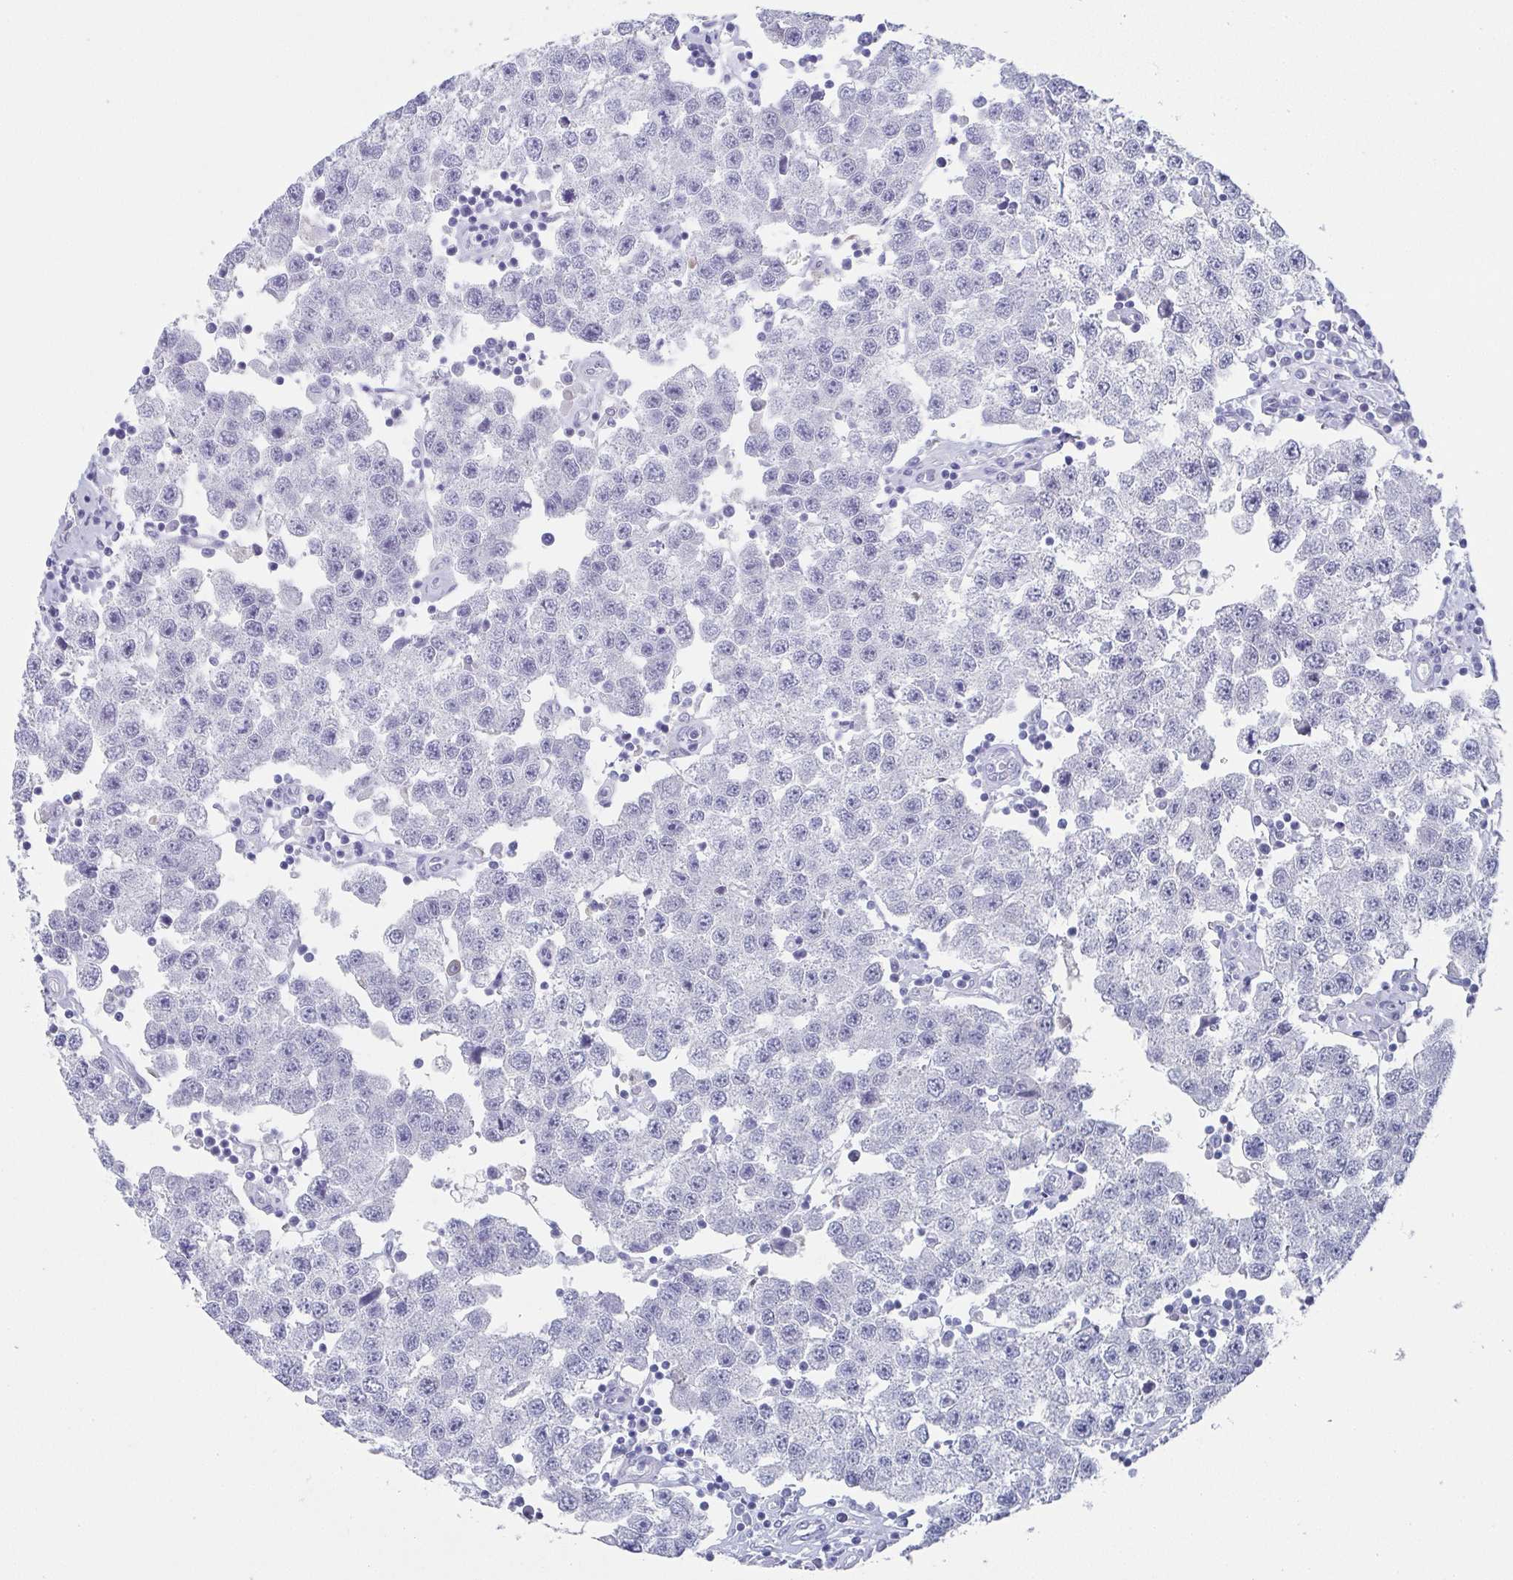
{"staining": {"intensity": "negative", "quantity": "none", "location": "none"}, "tissue": "testis cancer", "cell_type": "Tumor cells", "image_type": "cancer", "snomed": [{"axis": "morphology", "description": "Seminoma, NOS"}, {"axis": "topography", "description": "Testis"}], "caption": "Testis seminoma stained for a protein using IHC reveals no staining tumor cells.", "gene": "DYDC2", "patient": {"sex": "male", "age": 34}}